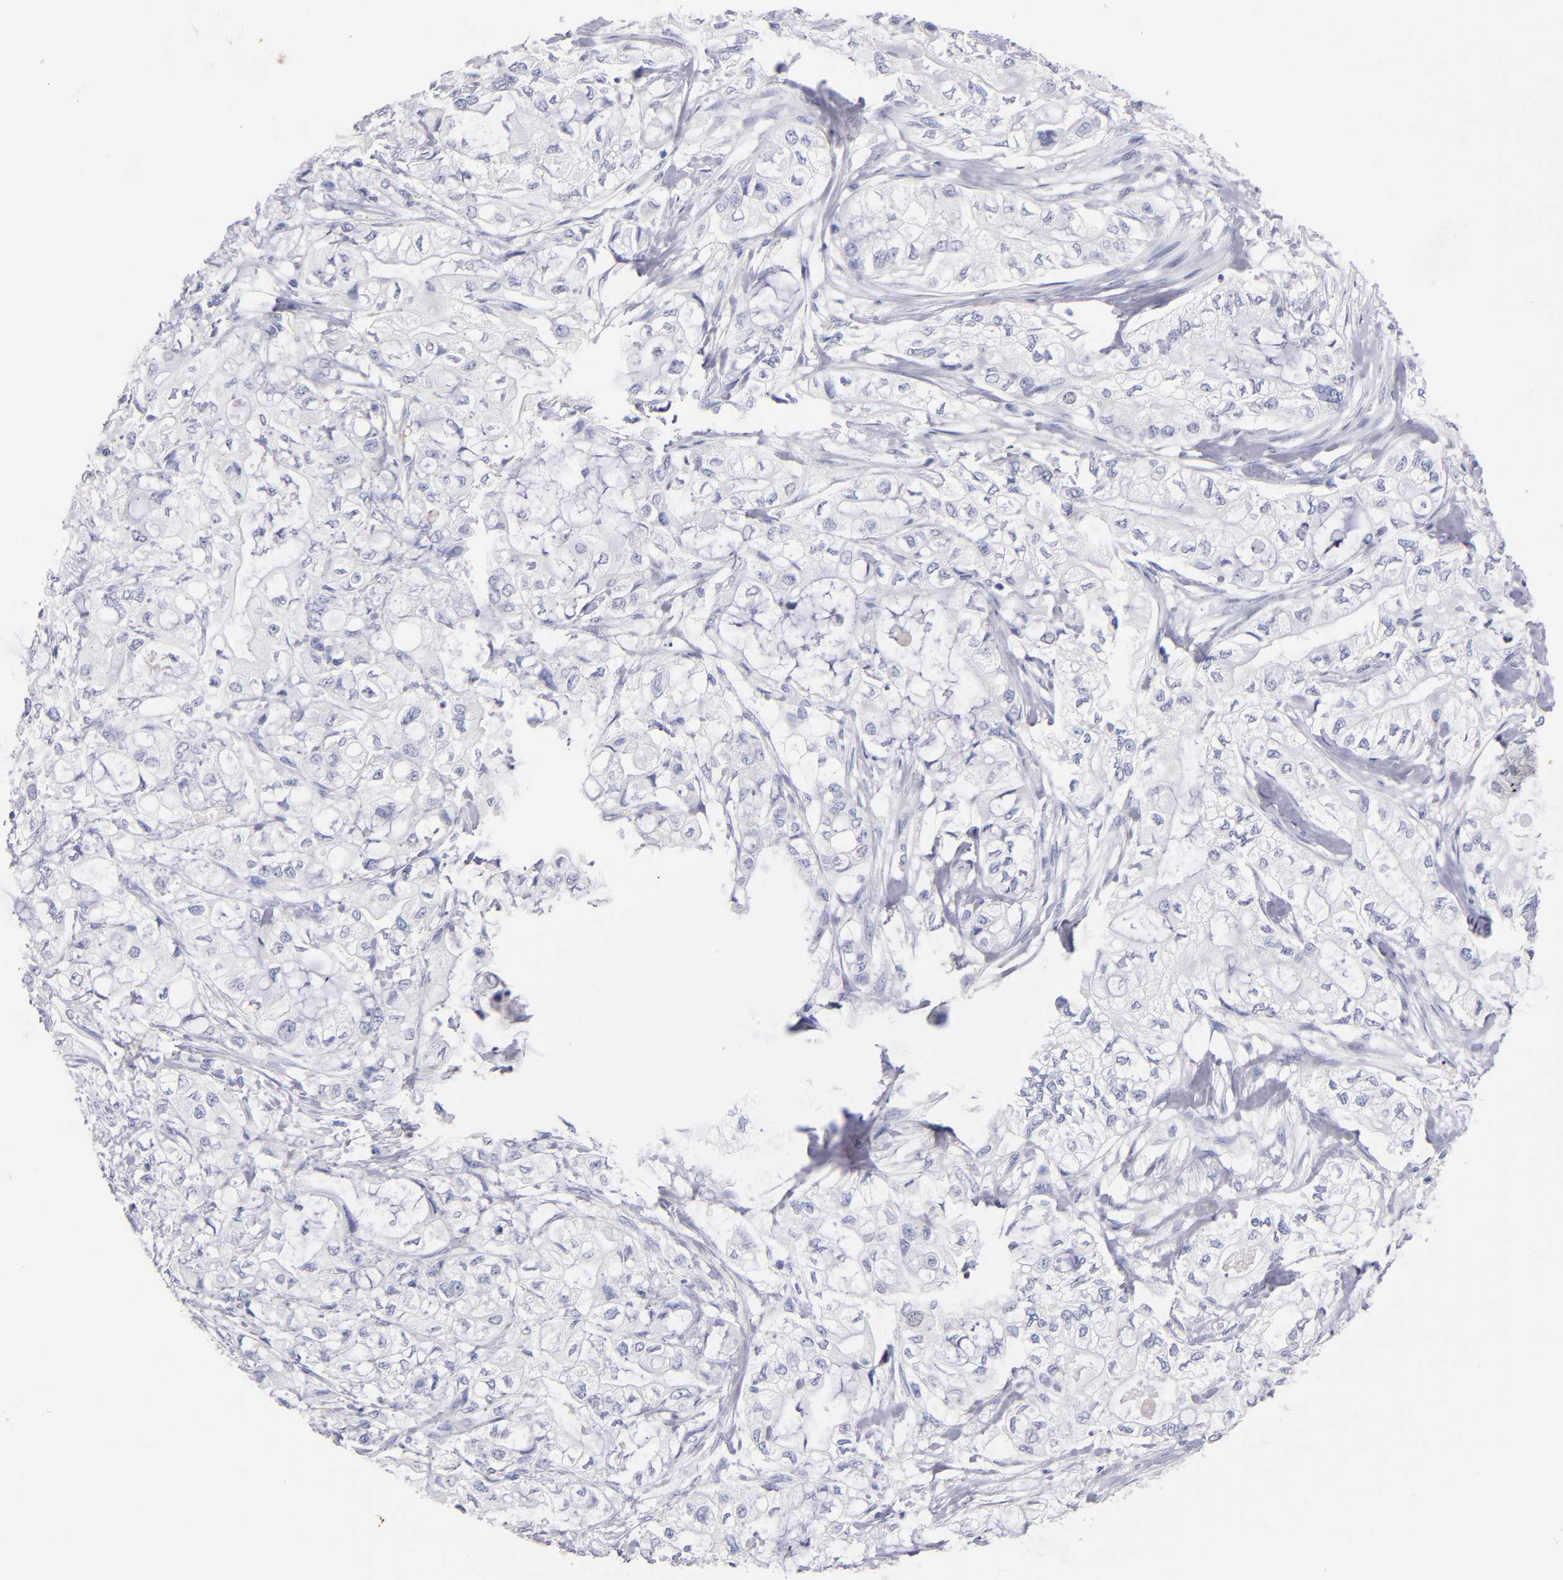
{"staining": {"intensity": "negative", "quantity": "none", "location": "none"}, "tissue": "pancreatic cancer", "cell_type": "Tumor cells", "image_type": "cancer", "snomed": [{"axis": "morphology", "description": "Adenocarcinoma, NOS"}, {"axis": "topography", "description": "Pancreas"}], "caption": "The micrograph displays no staining of tumor cells in pancreatic cancer.", "gene": "KIT", "patient": {"sex": "male", "age": 79}}